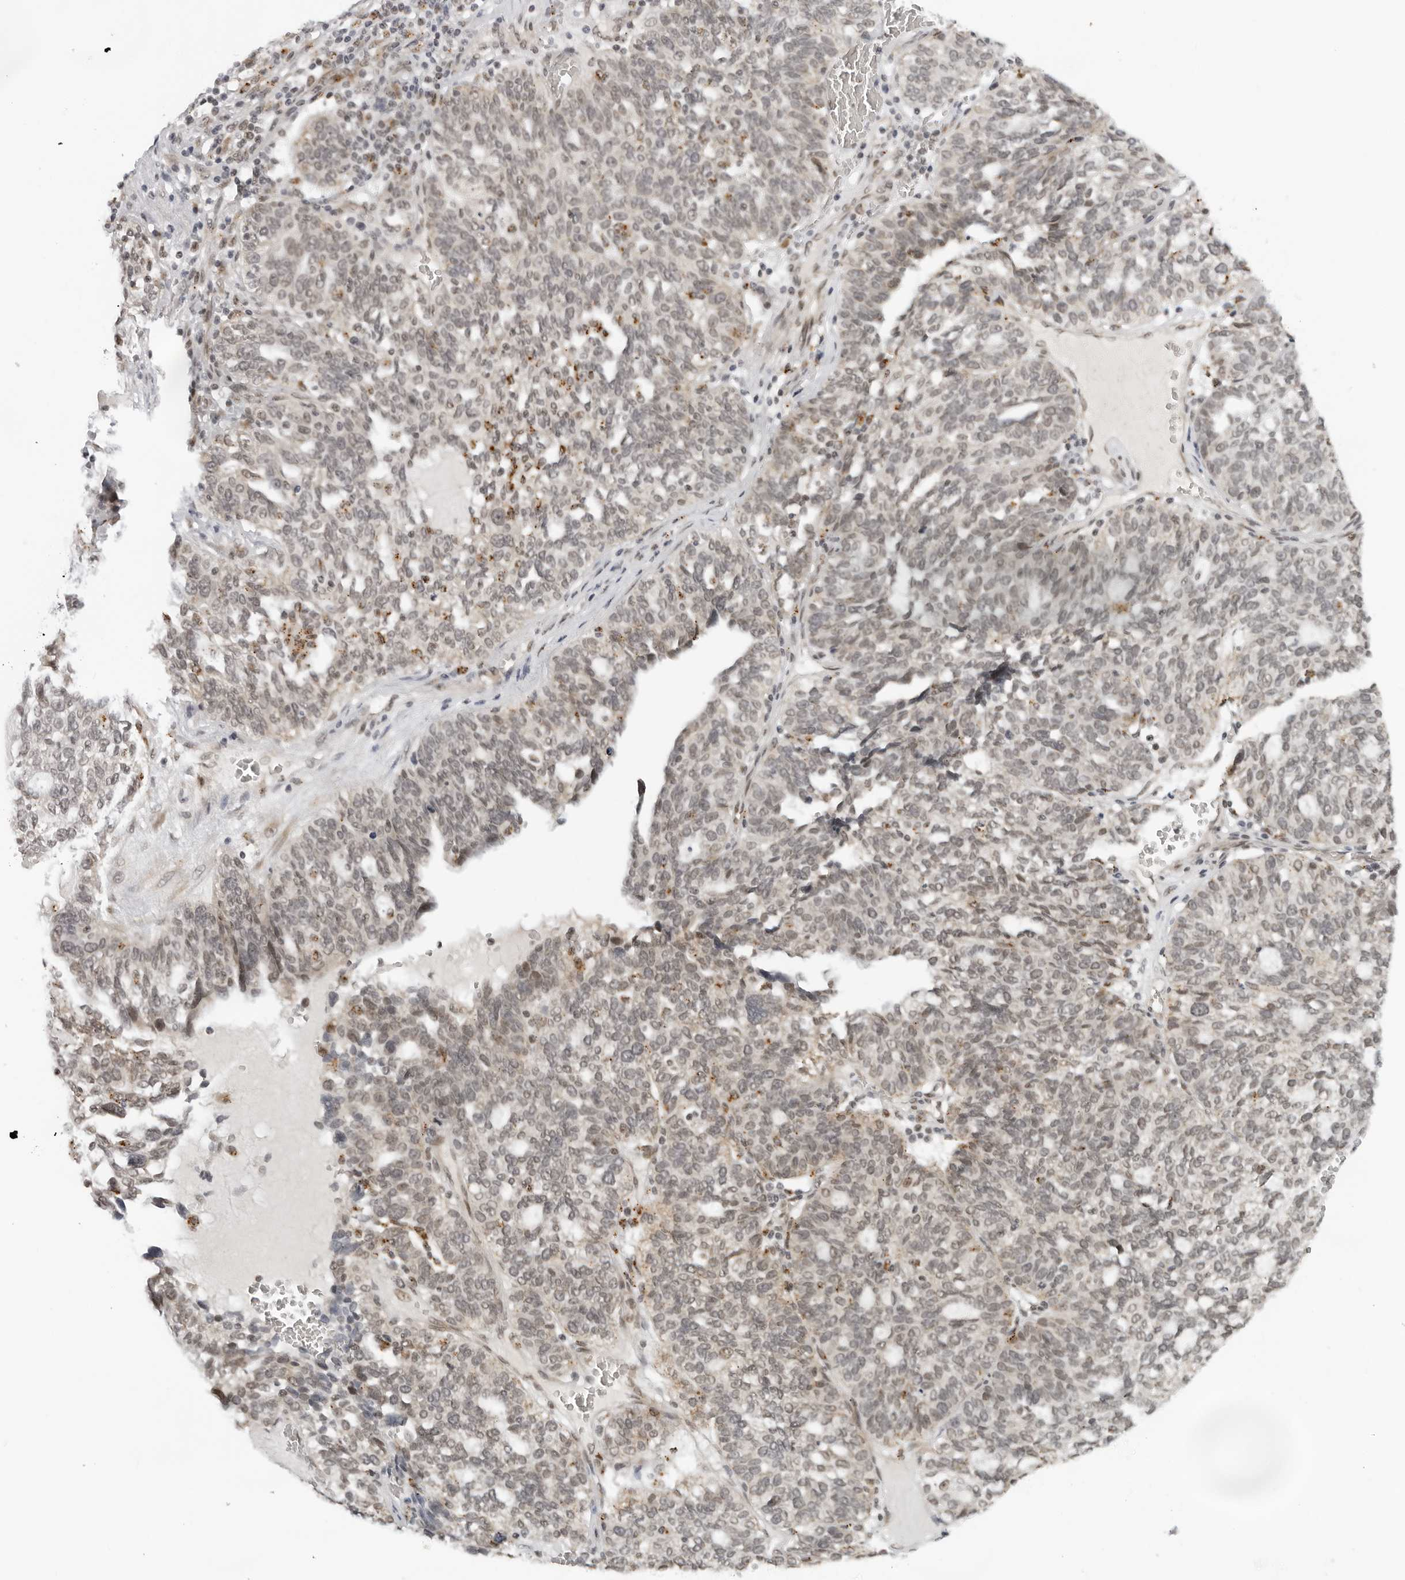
{"staining": {"intensity": "weak", "quantity": ">75%", "location": "nuclear"}, "tissue": "ovarian cancer", "cell_type": "Tumor cells", "image_type": "cancer", "snomed": [{"axis": "morphology", "description": "Cystadenocarcinoma, serous, NOS"}, {"axis": "topography", "description": "Ovary"}], "caption": "Protein expression by immunohistochemistry (IHC) exhibits weak nuclear staining in approximately >75% of tumor cells in ovarian serous cystadenocarcinoma.", "gene": "TOX4", "patient": {"sex": "female", "age": 59}}